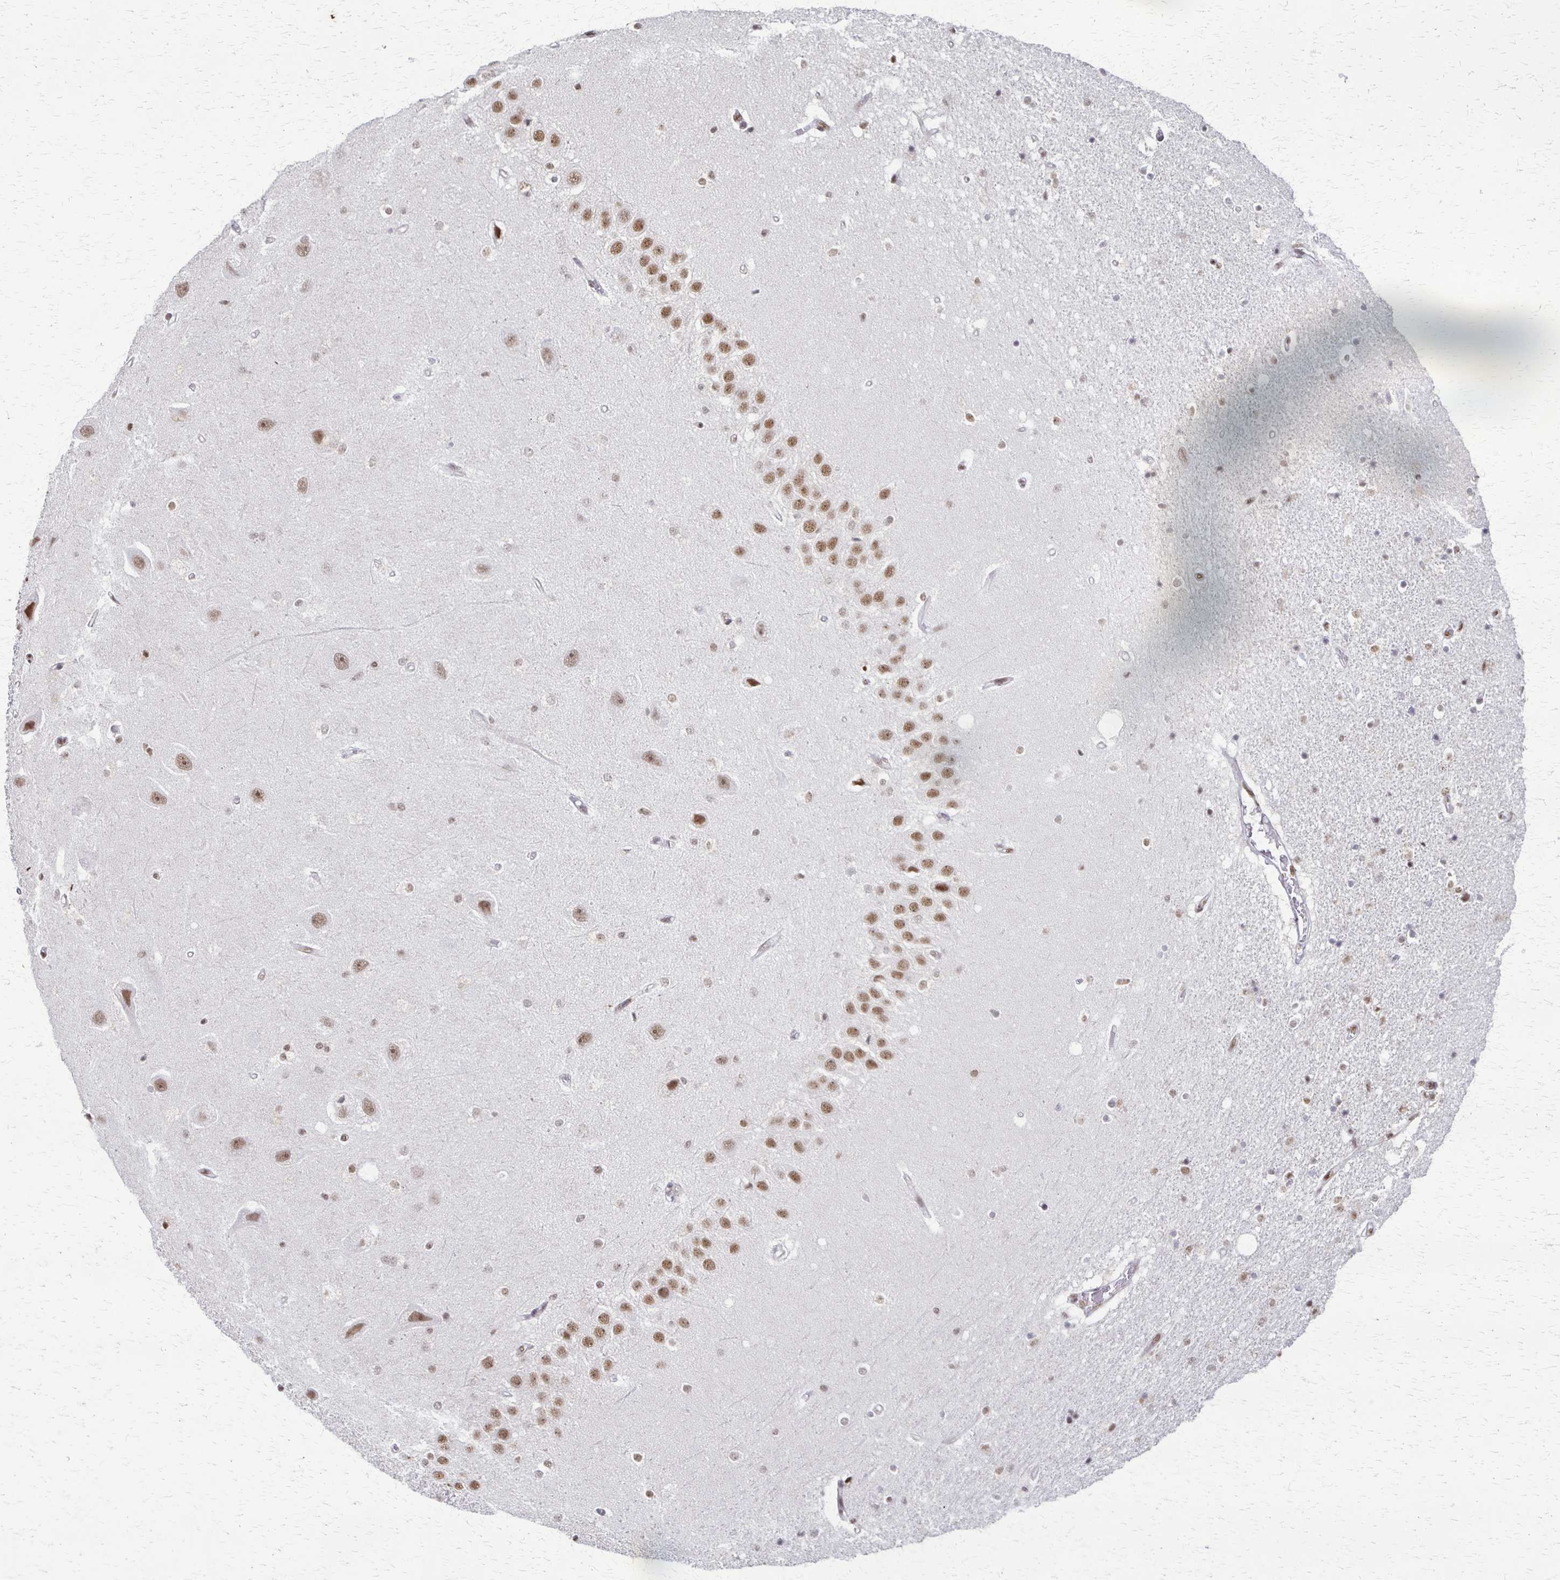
{"staining": {"intensity": "moderate", "quantity": "25%-75%", "location": "nuclear"}, "tissue": "hippocampus", "cell_type": "Glial cells", "image_type": "normal", "snomed": [{"axis": "morphology", "description": "Normal tissue, NOS"}, {"axis": "topography", "description": "Hippocampus"}], "caption": "Protein staining demonstrates moderate nuclear expression in approximately 25%-75% of glial cells in benign hippocampus. The staining is performed using DAB (3,3'-diaminobenzidine) brown chromogen to label protein expression. The nuclei are counter-stained blue using hematoxylin.", "gene": "XRCC6", "patient": {"sex": "male", "age": 63}}